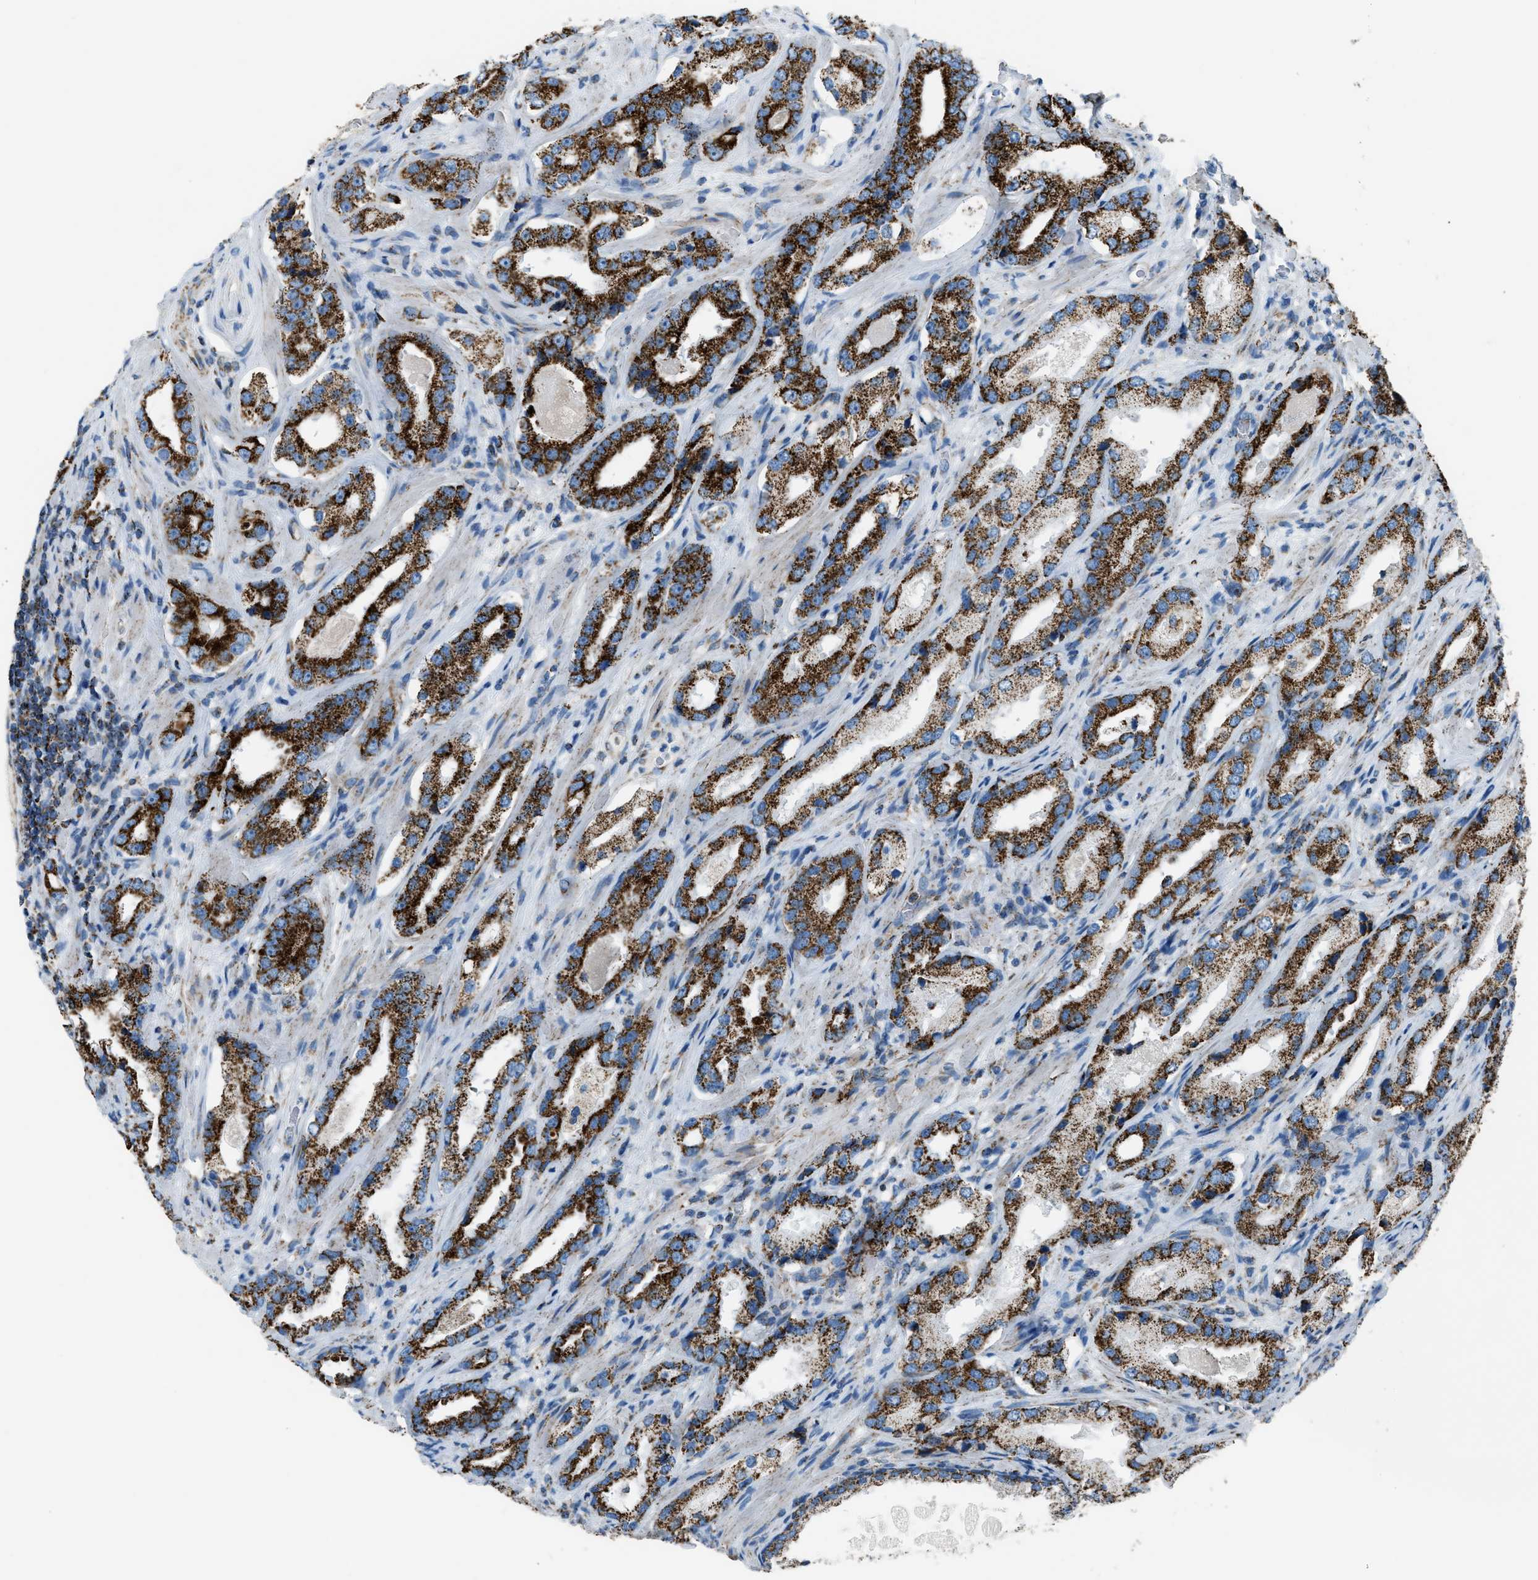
{"staining": {"intensity": "strong", "quantity": ">75%", "location": "cytoplasmic/membranous"}, "tissue": "prostate cancer", "cell_type": "Tumor cells", "image_type": "cancer", "snomed": [{"axis": "morphology", "description": "Adenocarcinoma, High grade"}, {"axis": "topography", "description": "Prostate"}], "caption": "Strong cytoplasmic/membranous protein expression is appreciated in approximately >75% of tumor cells in prostate high-grade adenocarcinoma.", "gene": "MDH2", "patient": {"sex": "male", "age": 63}}